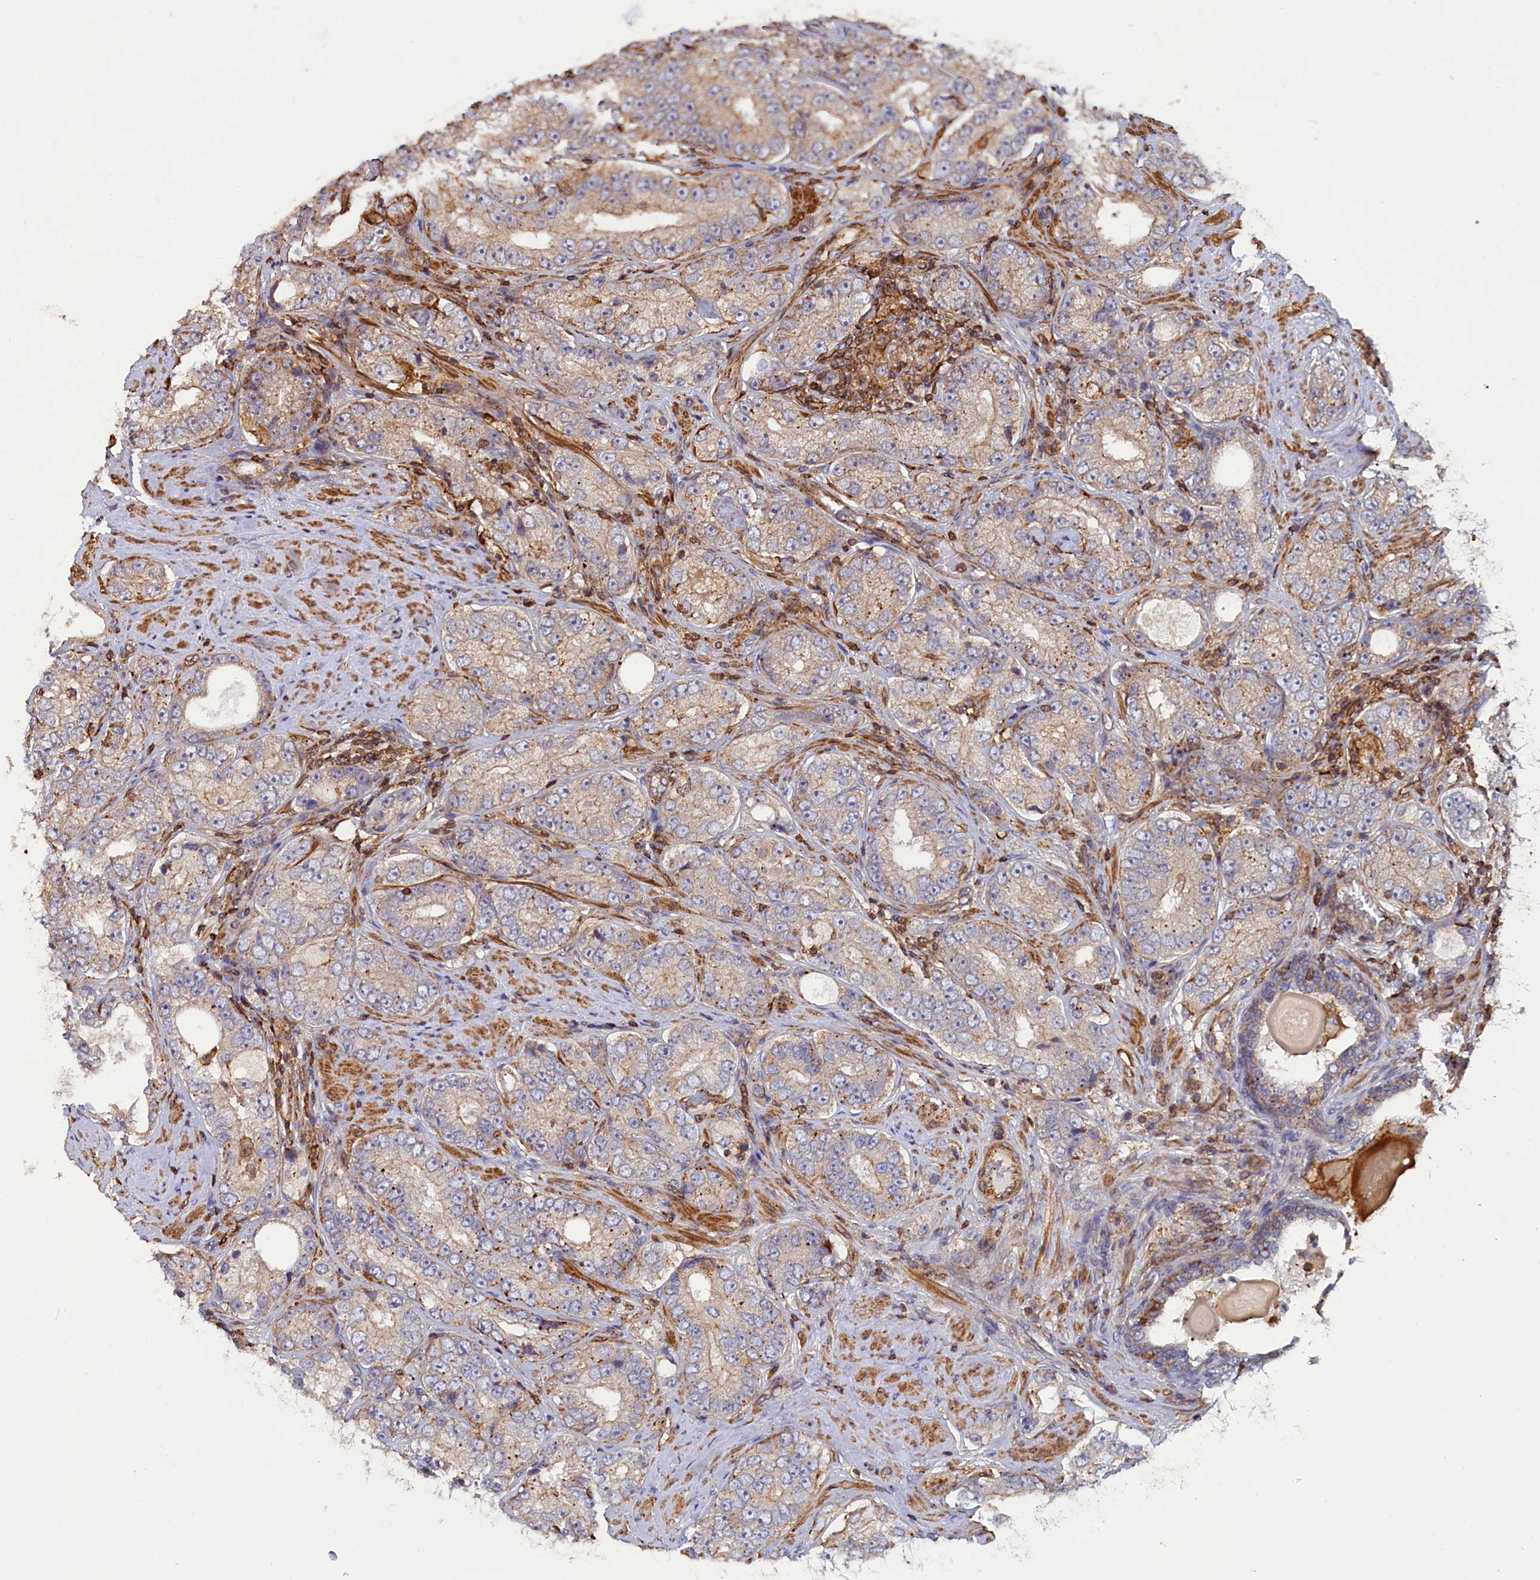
{"staining": {"intensity": "weak", "quantity": "<25%", "location": "cytoplasmic/membranous"}, "tissue": "prostate cancer", "cell_type": "Tumor cells", "image_type": "cancer", "snomed": [{"axis": "morphology", "description": "Adenocarcinoma, High grade"}, {"axis": "topography", "description": "Prostate"}], "caption": "This image is of prostate cancer stained with immunohistochemistry (IHC) to label a protein in brown with the nuclei are counter-stained blue. There is no positivity in tumor cells.", "gene": "ANKRD27", "patient": {"sex": "male", "age": 56}}